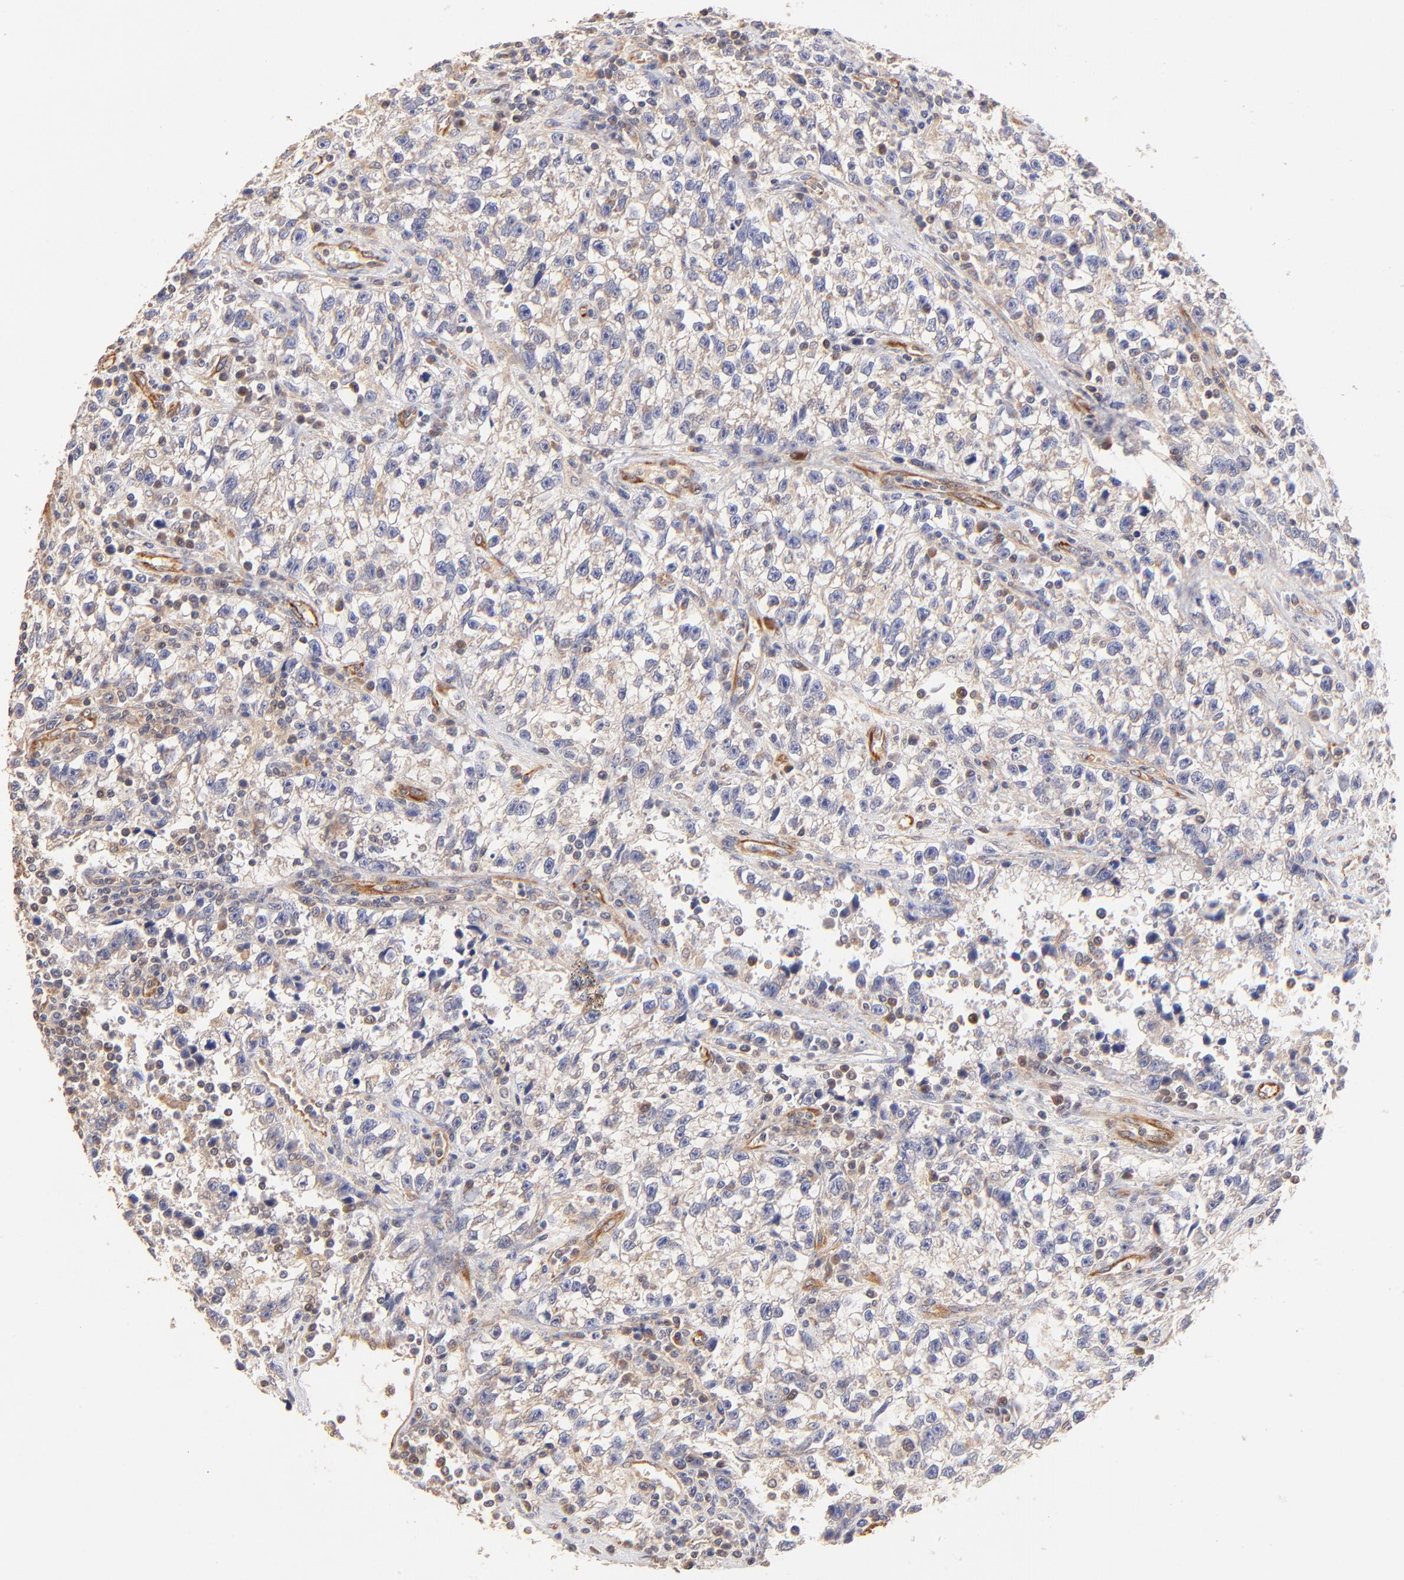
{"staining": {"intensity": "weak", "quantity": "25%-75%", "location": "cytoplasmic/membranous"}, "tissue": "testis cancer", "cell_type": "Tumor cells", "image_type": "cancer", "snomed": [{"axis": "morphology", "description": "Seminoma, NOS"}, {"axis": "topography", "description": "Testis"}], "caption": "The histopathology image demonstrates immunohistochemical staining of testis cancer. There is weak cytoplasmic/membranous staining is appreciated in about 25%-75% of tumor cells.", "gene": "TNFAIP3", "patient": {"sex": "male", "age": 38}}